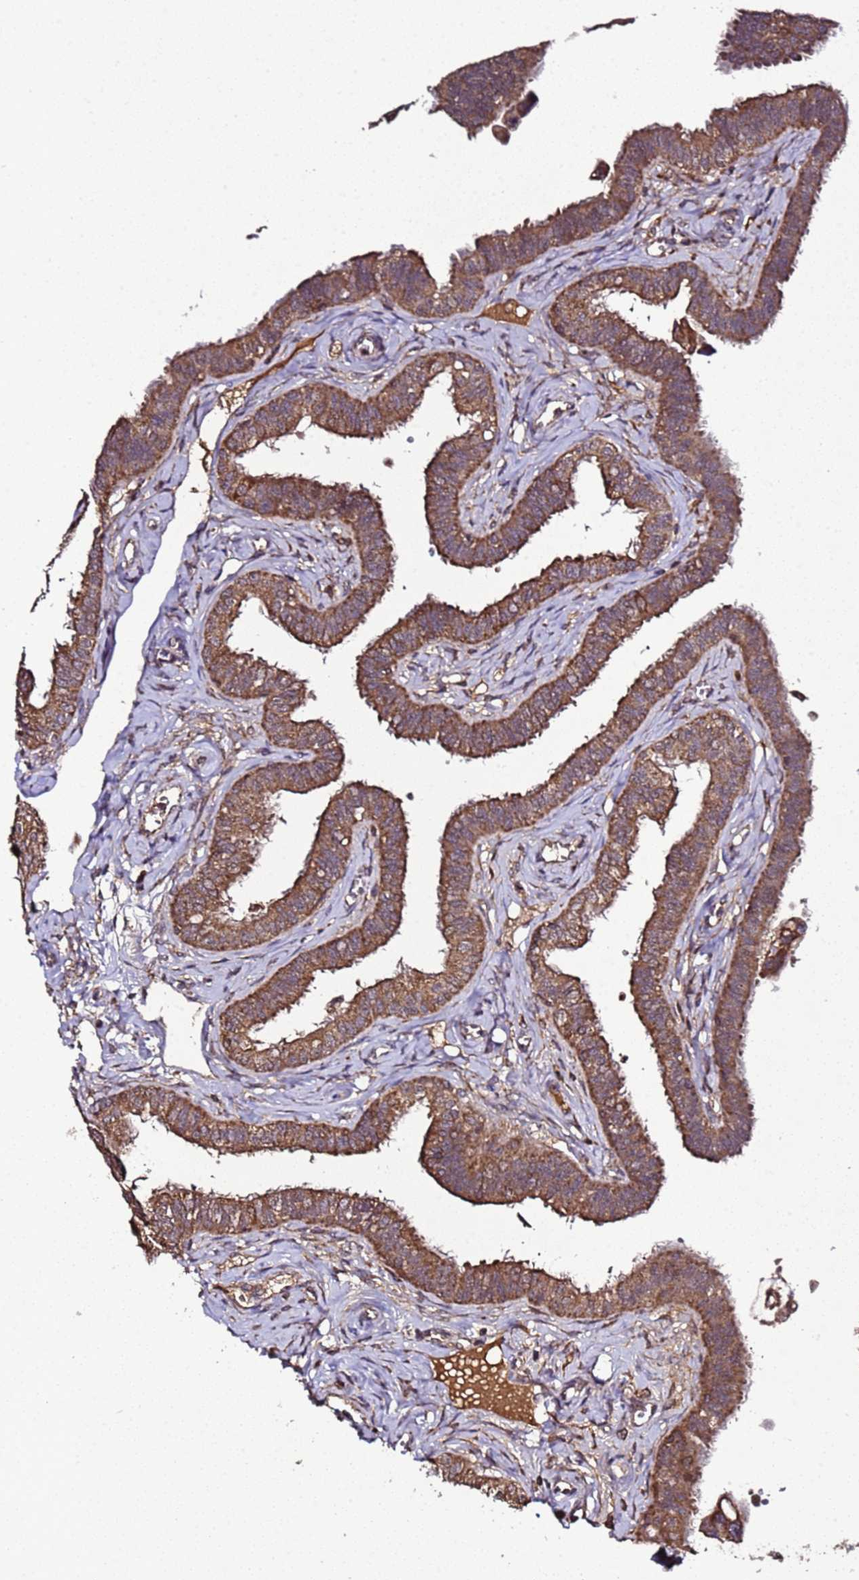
{"staining": {"intensity": "strong", "quantity": ">75%", "location": "cytoplasmic/membranous"}, "tissue": "fallopian tube", "cell_type": "Glandular cells", "image_type": "normal", "snomed": [{"axis": "morphology", "description": "Normal tissue, NOS"}, {"axis": "morphology", "description": "Carcinoma, NOS"}, {"axis": "topography", "description": "Fallopian tube"}, {"axis": "topography", "description": "Ovary"}], "caption": "This histopathology image demonstrates unremarkable fallopian tube stained with IHC to label a protein in brown. The cytoplasmic/membranous of glandular cells show strong positivity for the protein. Nuclei are counter-stained blue.", "gene": "HSPBAP1", "patient": {"sex": "female", "age": 59}}